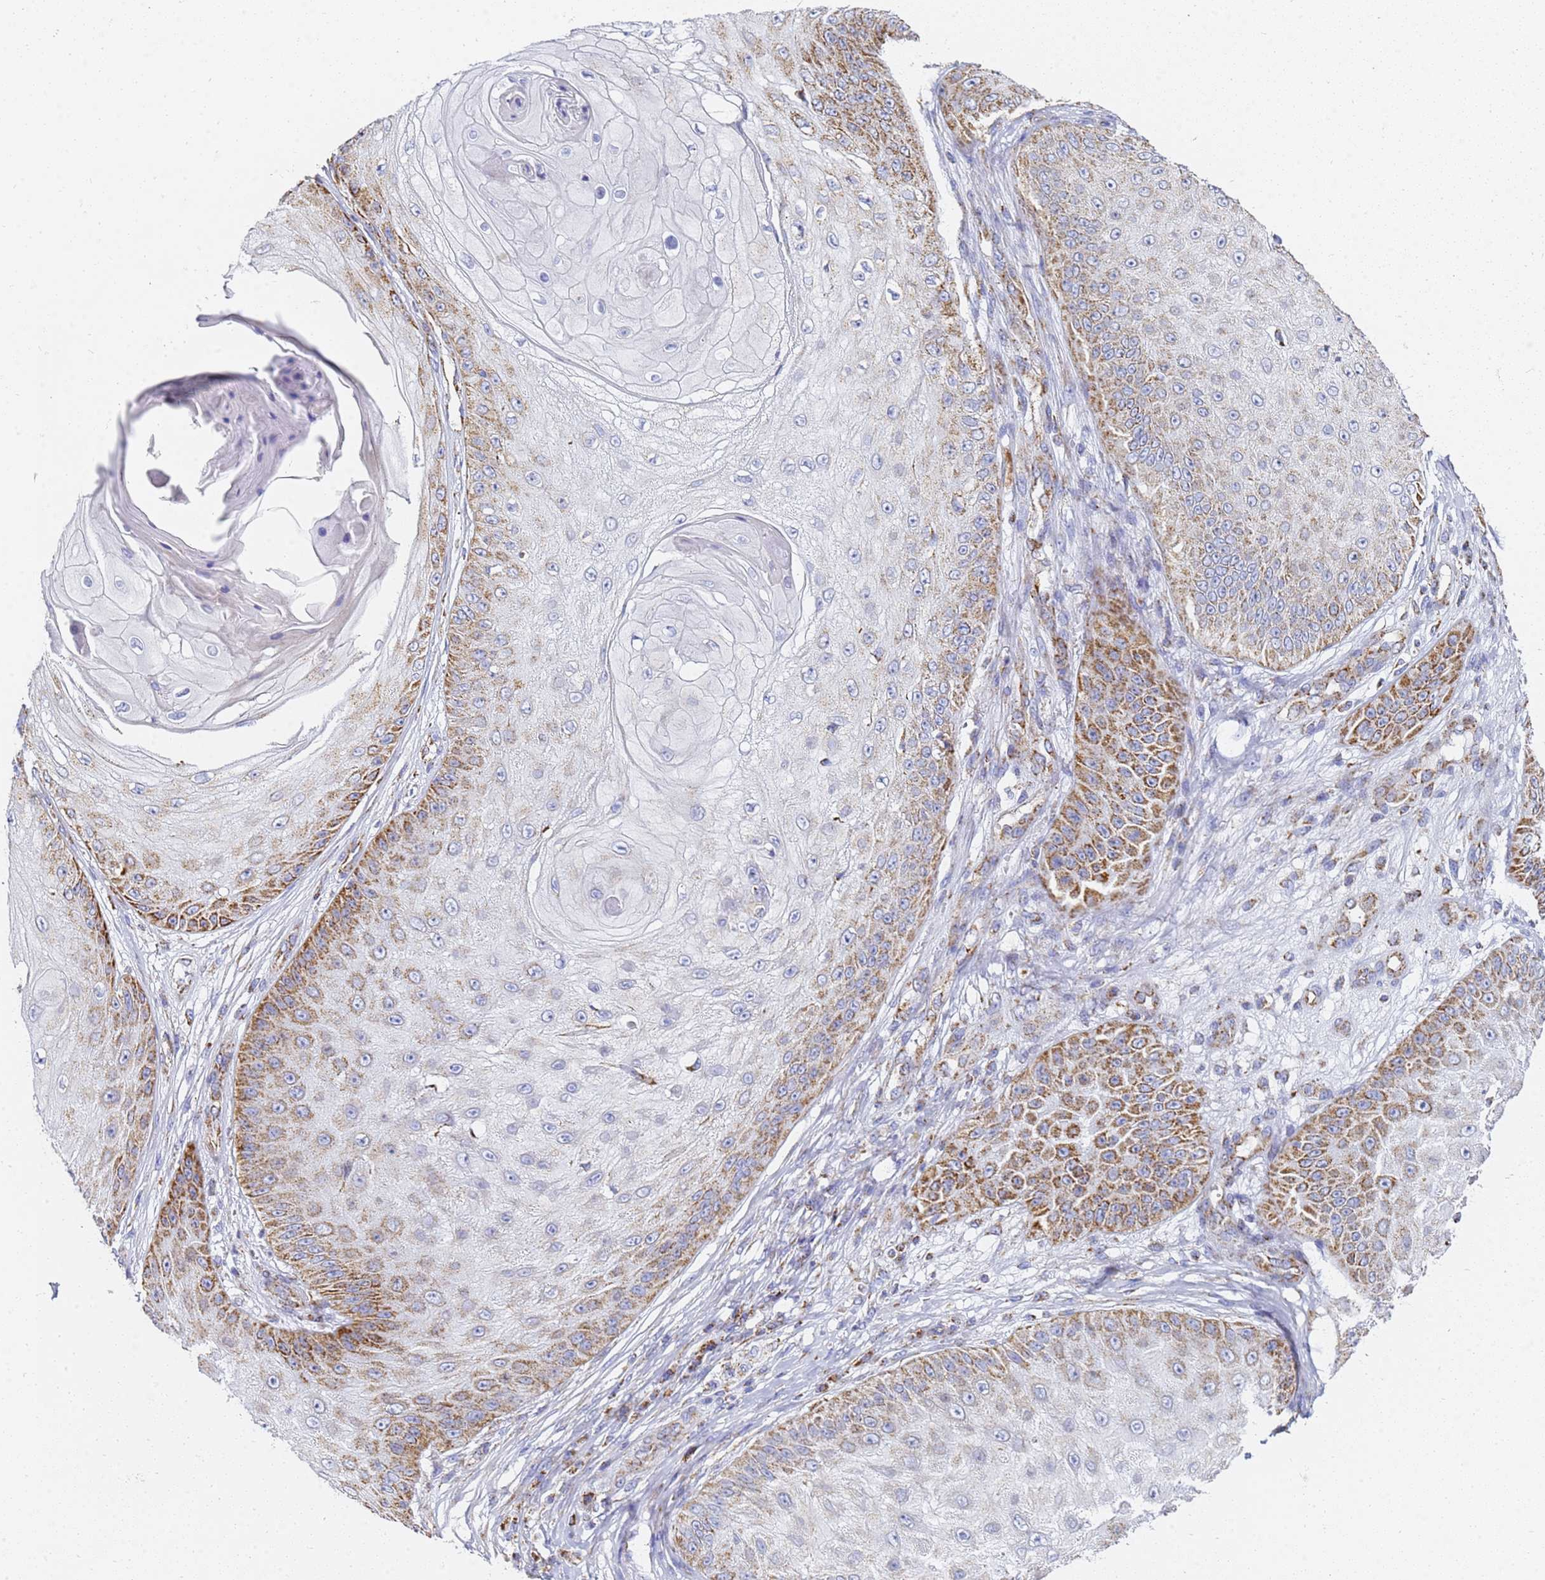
{"staining": {"intensity": "strong", "quantity": "25%-75%", "location": "cytoplasmic/membranous"}, "tissue": "skin cancer", "cell_type": "Tumor cells", "image_type": "cancer", "snomed": [{"axis": "morphology", "description": "Squamous cell carcinoma, NOS"}, {"axis": "topography", "description": "Skin"}], "caption": "Skin cancer stained for a protein (brown) demonstrates strong cytoplasmic/membranous positive positivity in approximately 25%-75% of tumor cells.", "gene": "CNIH4", "patient": {"sex": "male", "age": 70}}